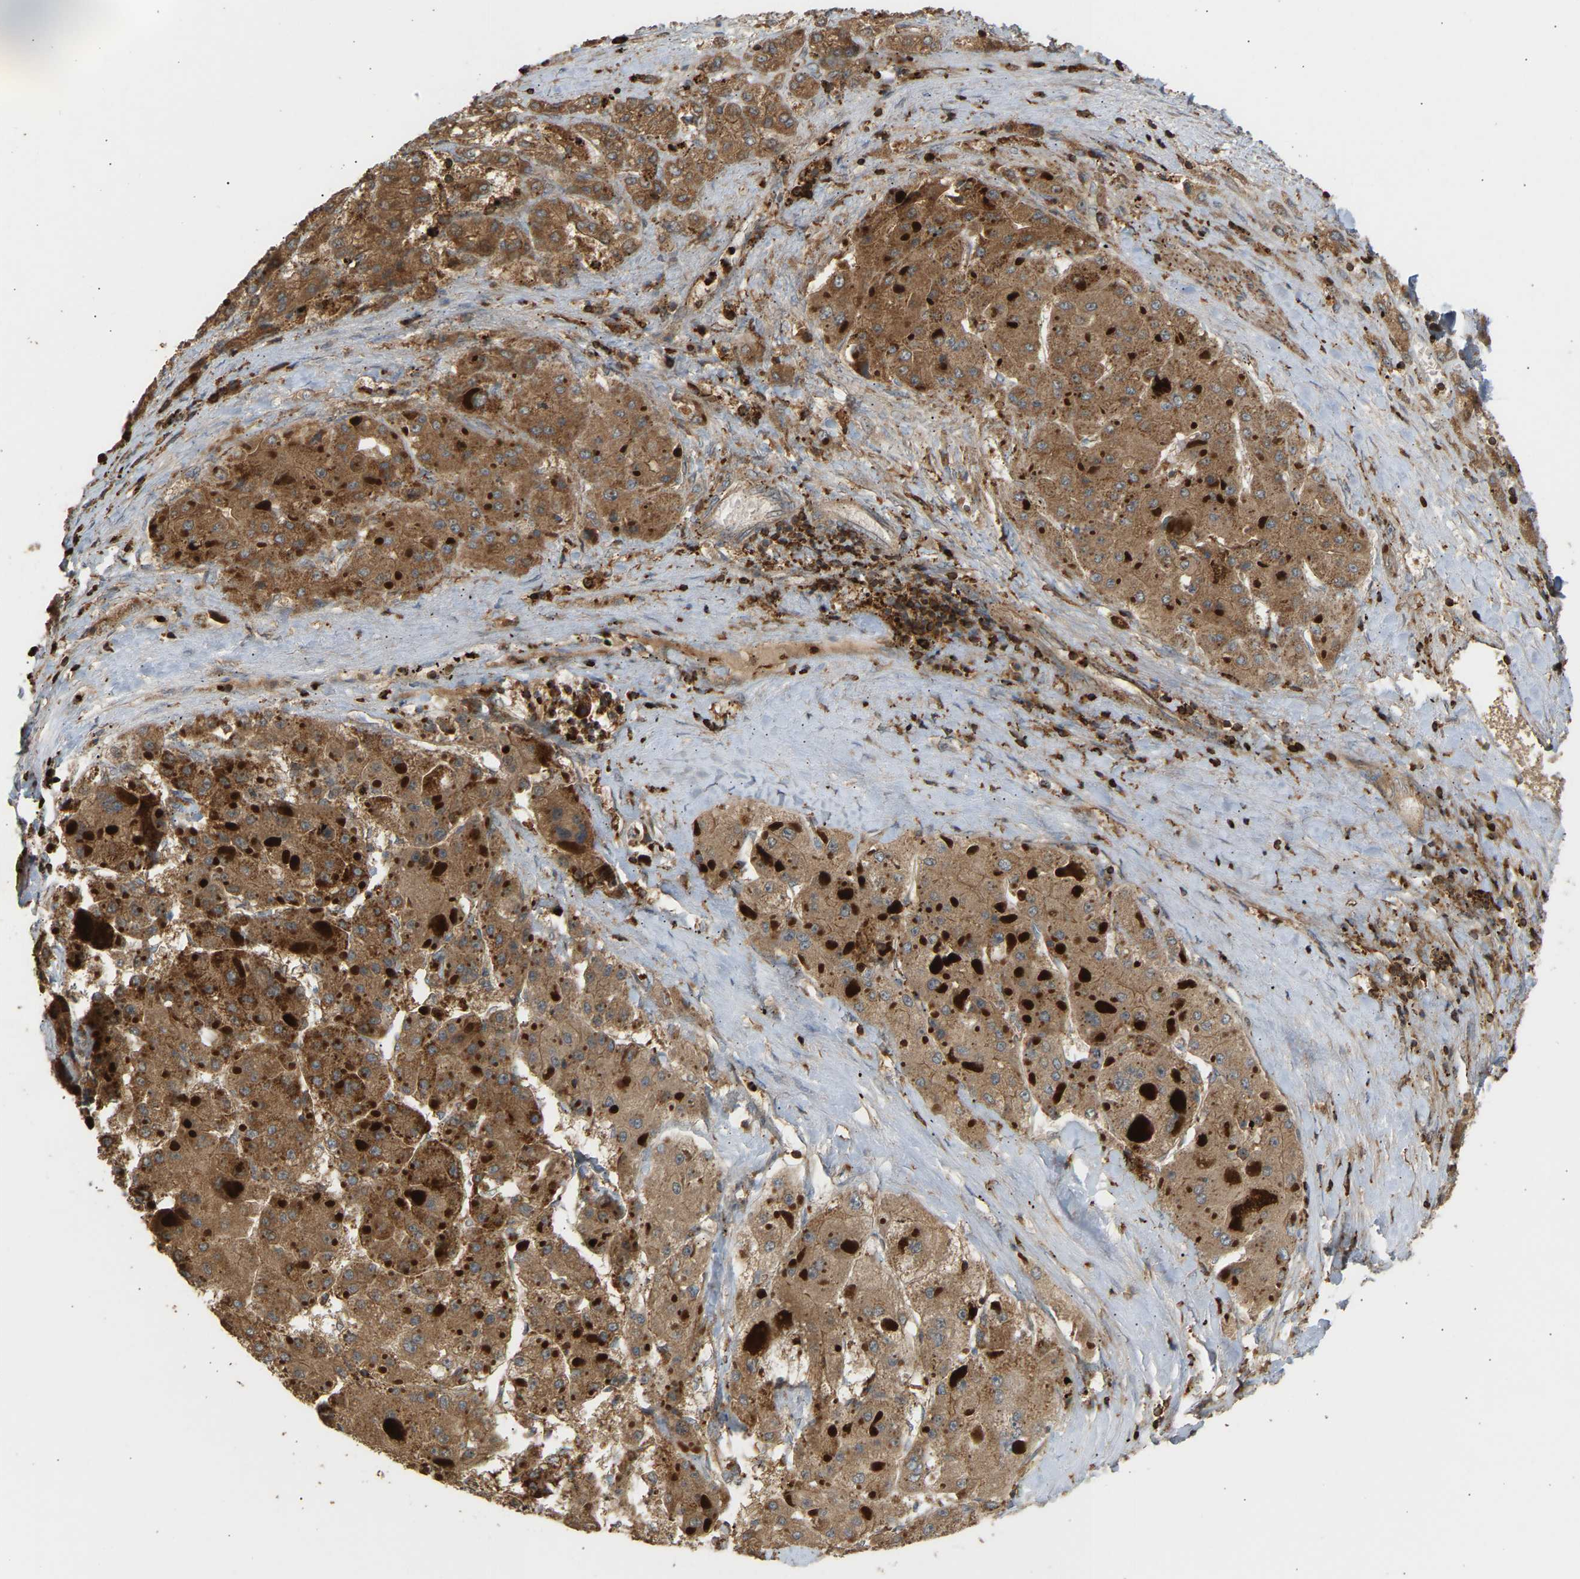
{"staining": {"intensity": "moderate", "quantity": ">75%", "location": "cytoplasmic/membranous"}, "tissue": "liver cancer", "cell_type": "Tumor cells", "image_type": "cancer", "snomed": [{"axis": "morphology", "description": "Carcinoma, Hepatocellular, NOS"}, {"axis": "topography", "description": "Liver"}], "caption": "Liver cancer stained with a protein marker shows moderate staining in tumor cells.", "gene": "GOPC", "patient": {"sex": "female", "age": 73}}